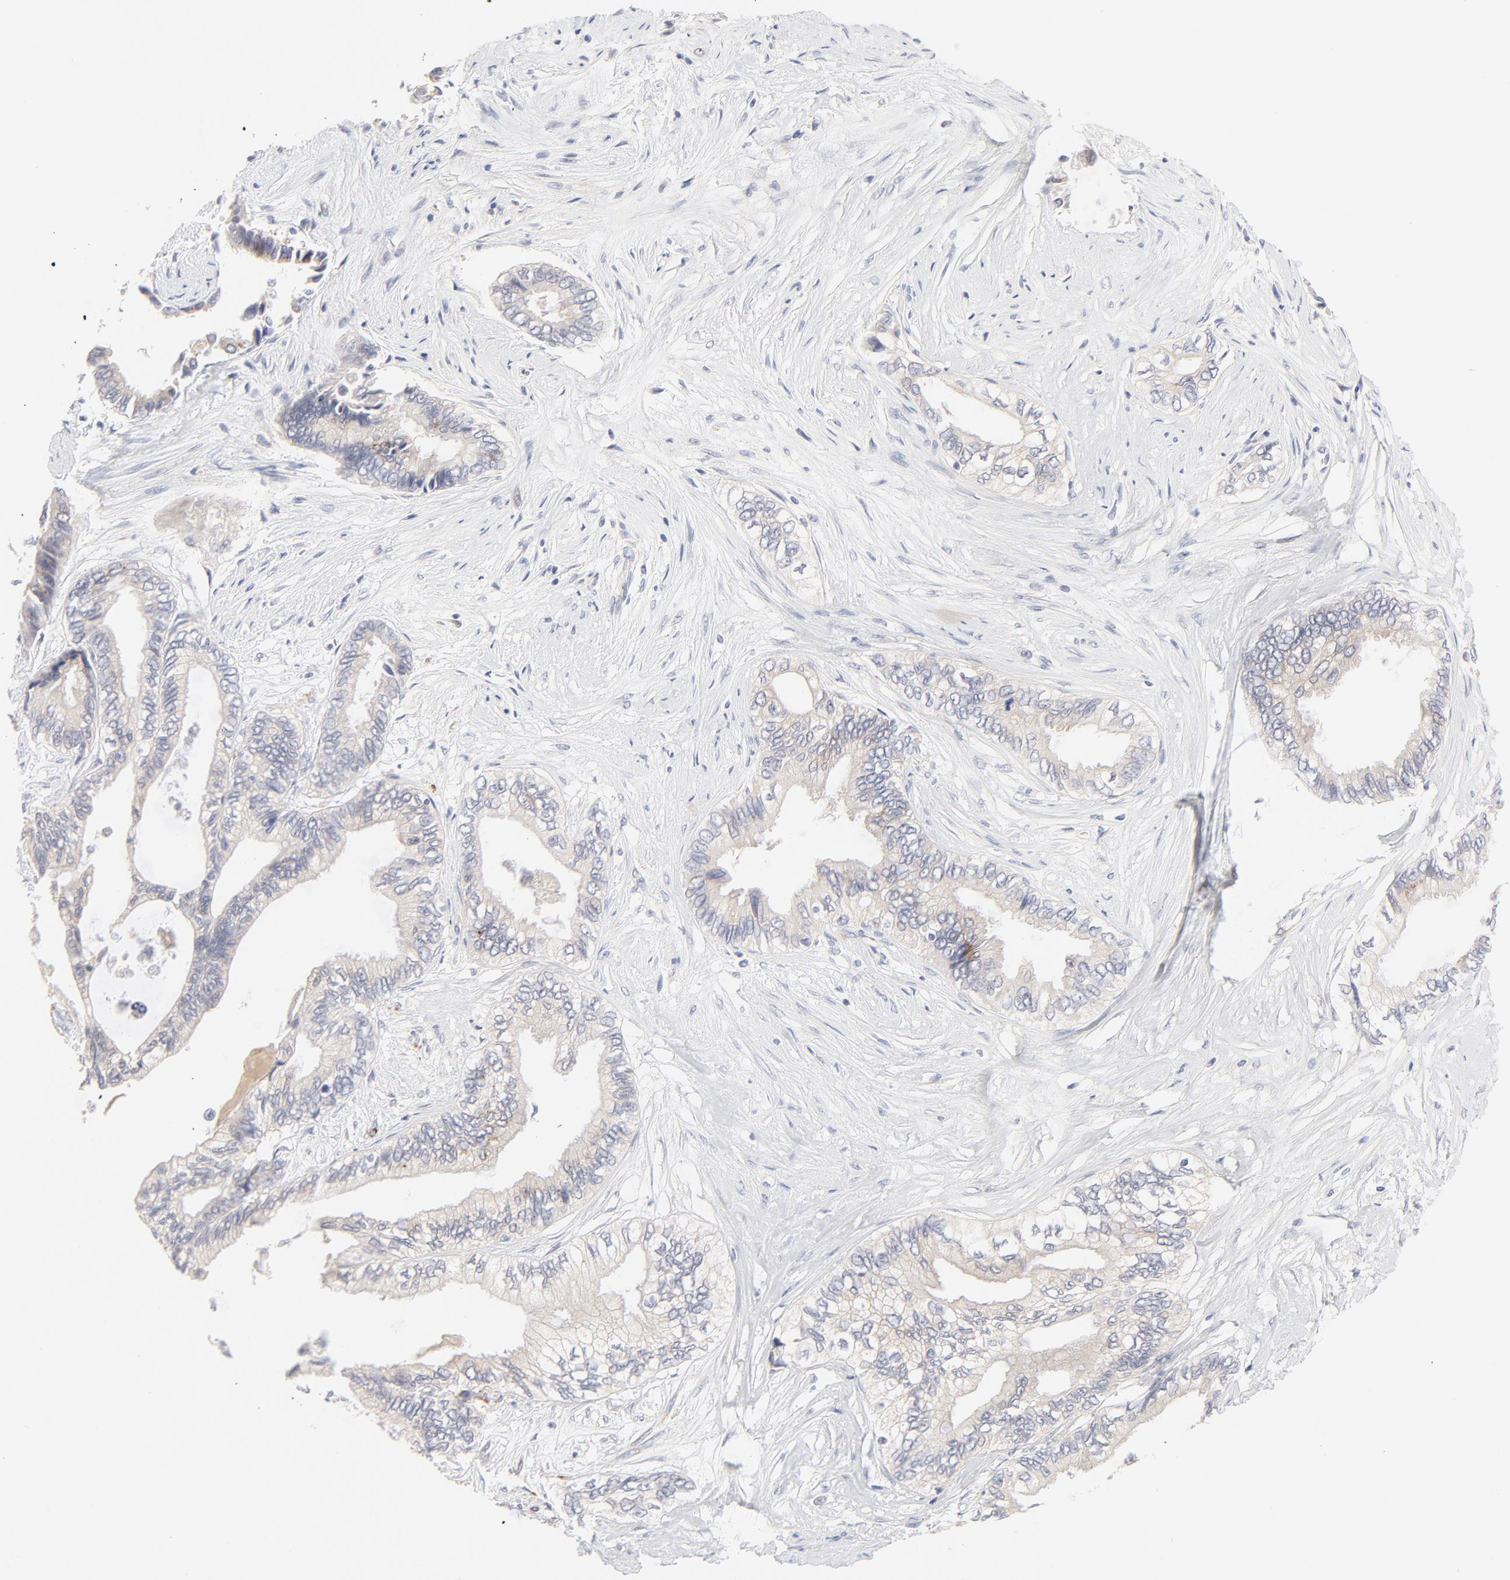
{"staining": {"intensity": "moderate", "quantity": "<25%", "location": "cytoplasmic/membranous"}, "tissue": "pancreatic cancer", "cell_type": "Tumor cells", "image_type": "cancer", "snomed": [{"axis": "morphology", "description": "Adenocarcinoma, NOS"}, {"axis": "topography", "description": "Pancreas"}], "caption": "Moderate cytoplasmic/membranous staining for a protein is appreciated in approximately <25% of tumor cells of pancreatic cancer using IHC.", "gene": "NKX2-2", "patient": {"sex": "female", "age": 66}}